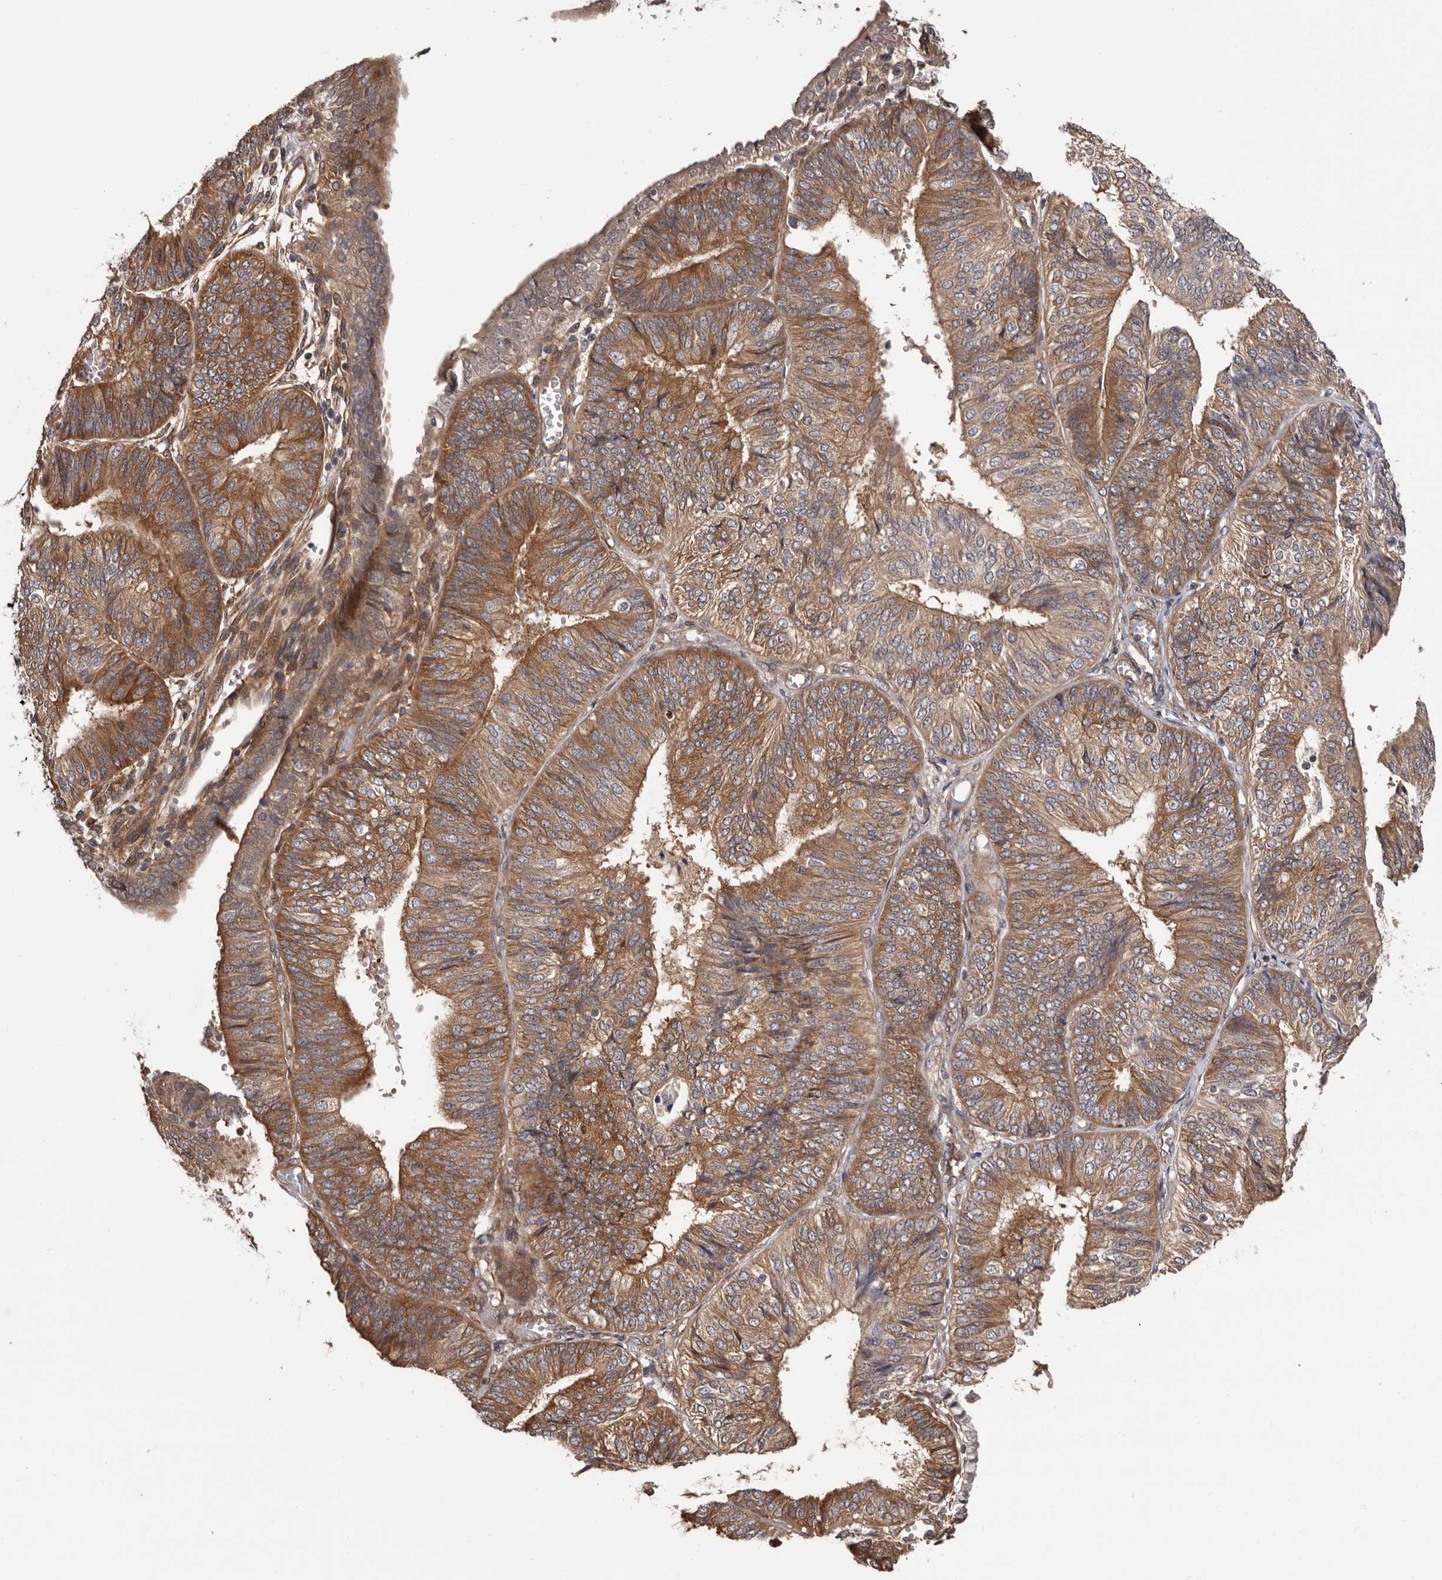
{"staining": {"intensity": "moderate", "quantity": ">75%", "location": "cytoplasmic/membranous"}, "tissue": "endometrial cancer", "cell_type": "Tumor cells", "image_type": "cancer", "snomed": [{"axis": "morphology", "description": "Adenocarcinoma, NOS"}, {"axis": "topography", "description": "Endometrium"}], "caption": "Moderate cytoplasmic/membranous protein expression is present in approximately >75% of tumor cells in endometrial cancer (adenocarcinoma). The protein is shown in brown color, while the nuclei are stained blue.", "gene": "PRKD1", "patient": {"sex": "female", "age": 58}}